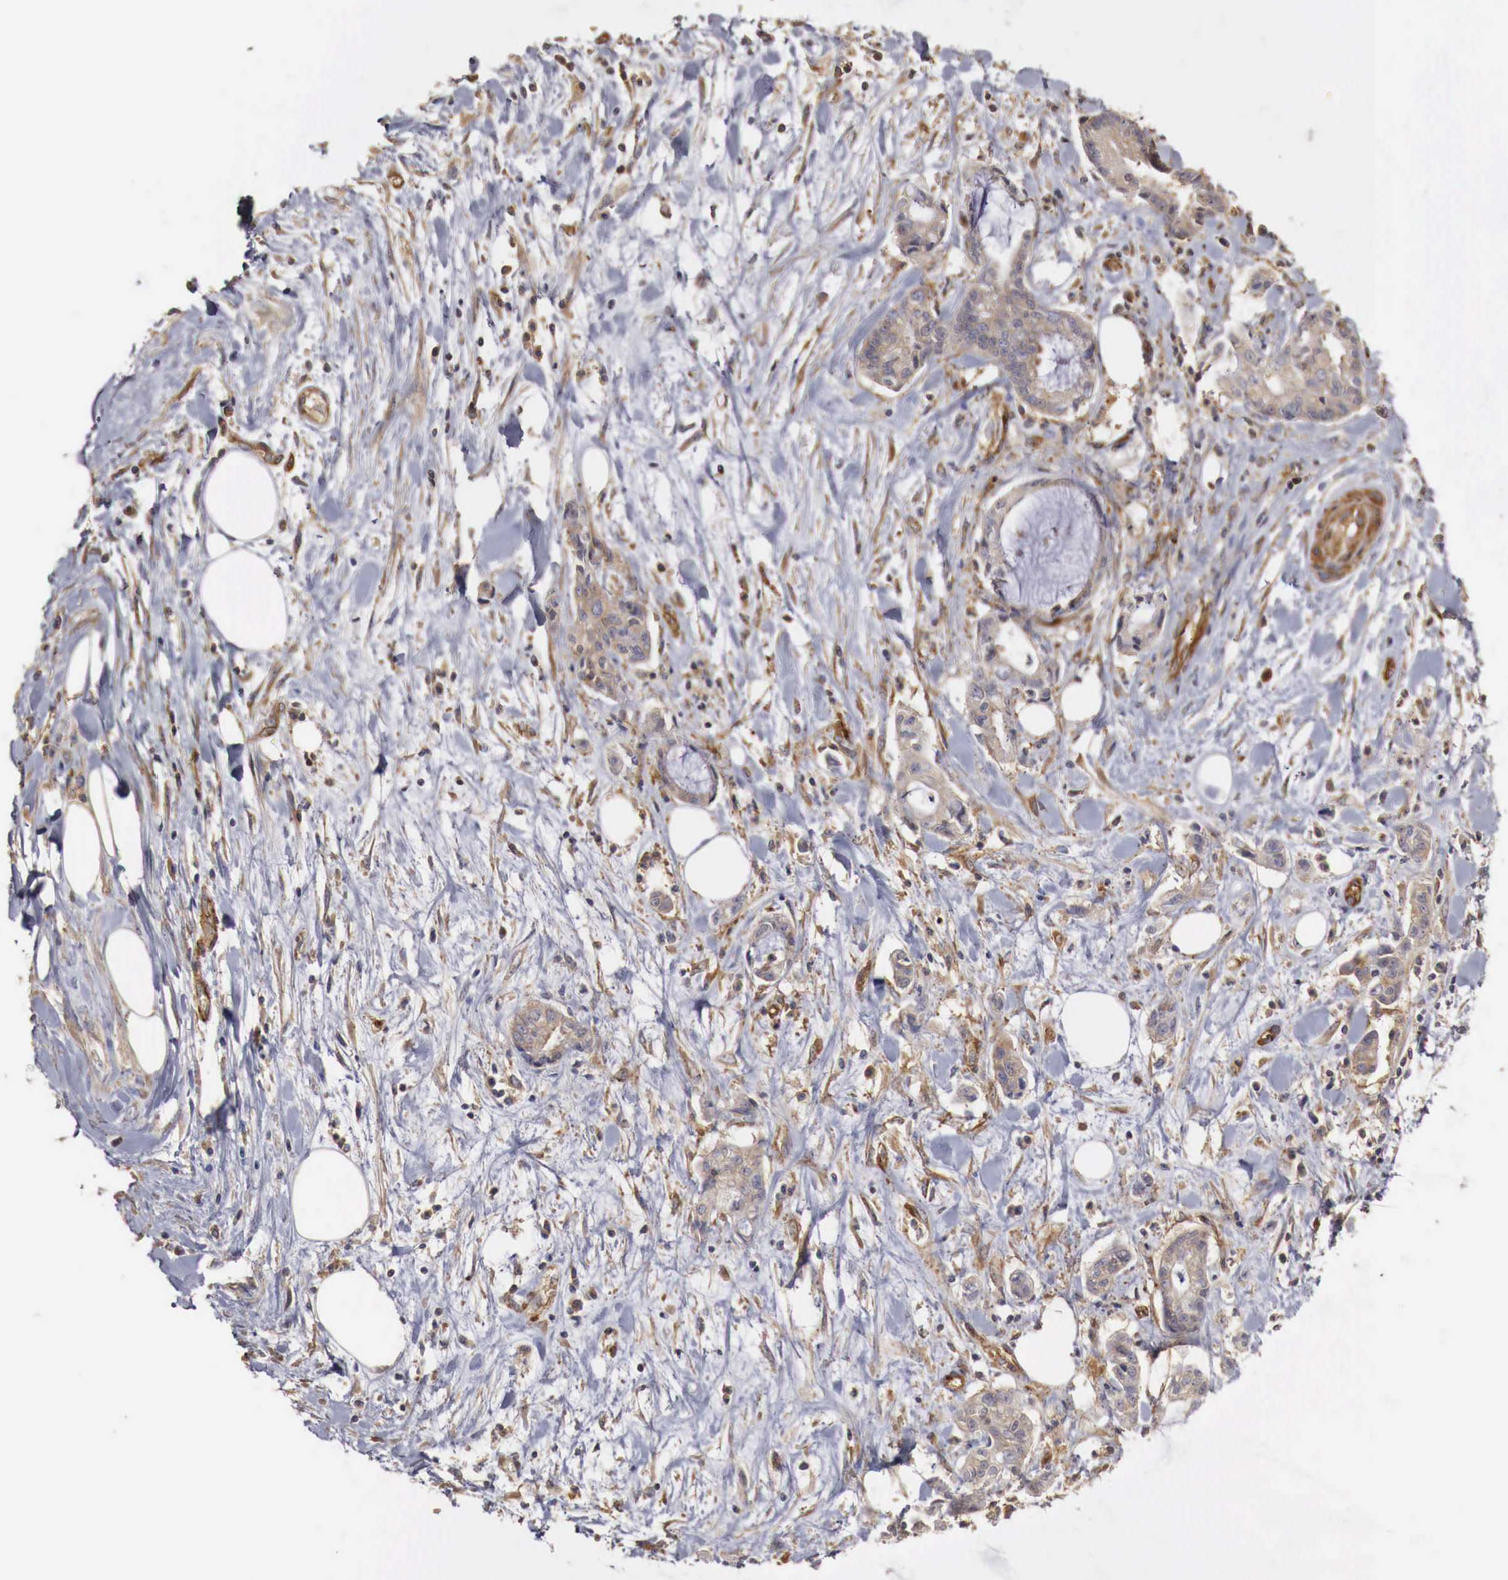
{"staining": {"intensity": "weak", "quantity": ">75%", "location": "cytoplasmic/membranous"}, "tissue": "liver cancer", "cell_type": "Tumor cells", "image_type": "cancer", "snomed": [{"axis": "morphology", "description": "Cholangiocarcinoma"}, {"axis": "topography", "description": "Liver"}], "caption": "Human cholangiocarcinoma (liver) stained with a brown dye demonstrates weak cytoplasmic/membranous positive staining in about >75% of tumor cells.", "gene": "ARMCX4", "patient": {"sex": "male", "age": 57}}